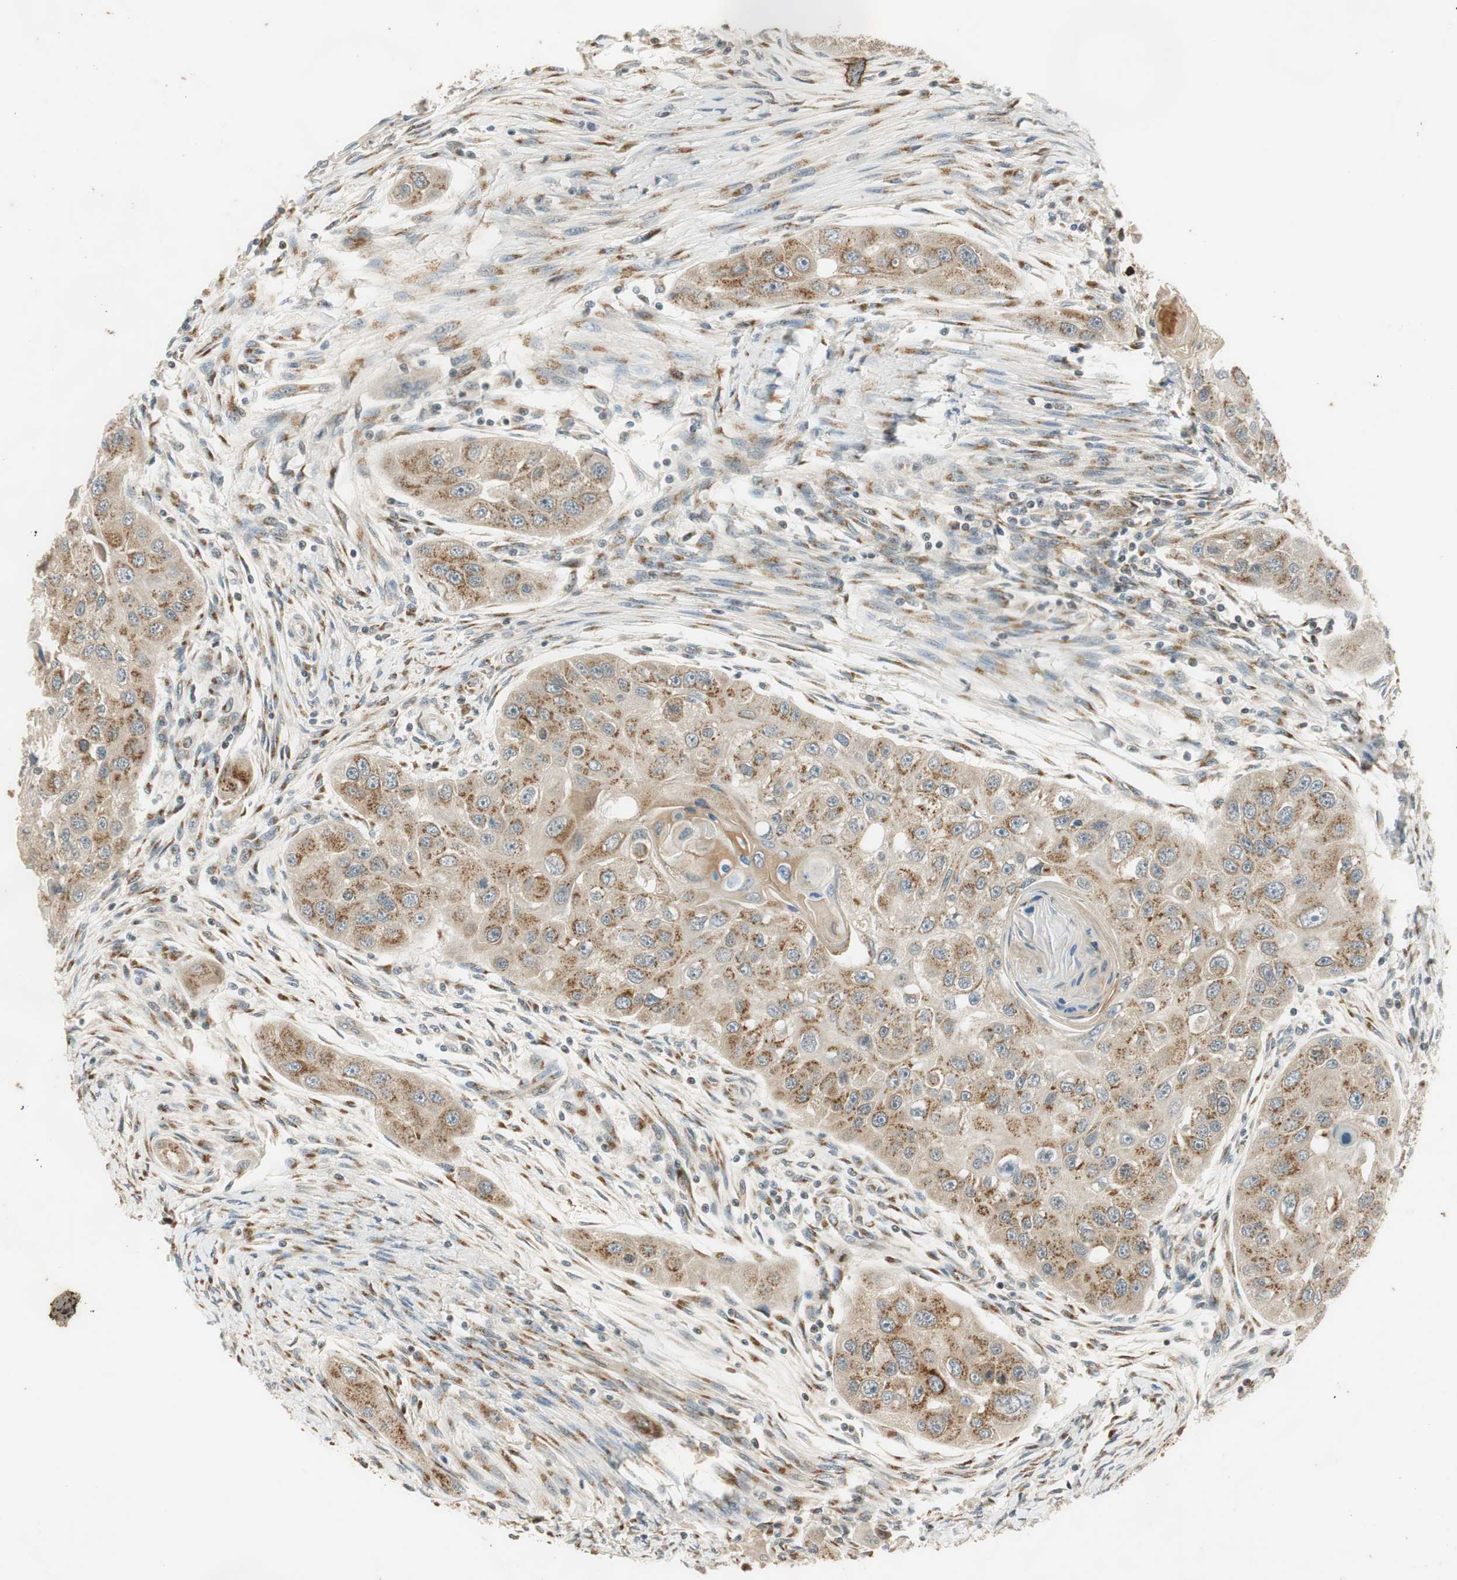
{"staining": {"intensity": "weak", "quantity": ">75%", "location": "cytoplasmic/membranous"}, "tissue": "head and neck cancer", "cell_type": "Tumor cells", "image_type": "cancer", "snomed": [{"axis": "morphology", "description": "Normal tissue, NOS"}, {"axis": "morphology", "description": "Squamous cell carcinoma, NOS"}, {"axis": "topography", "description": "Skeletal muscle"}, {"axis": "topography", "description": "Head-Neck"}], "caption": "There is low levels of weak cytoplasmic/membranous positivity in tumor cells of head and neck cancer, as demonstrated by immunohistochemical staining (brown color).", "gene": "NEO1", "patient": {"sex": "male", "age": 51}}